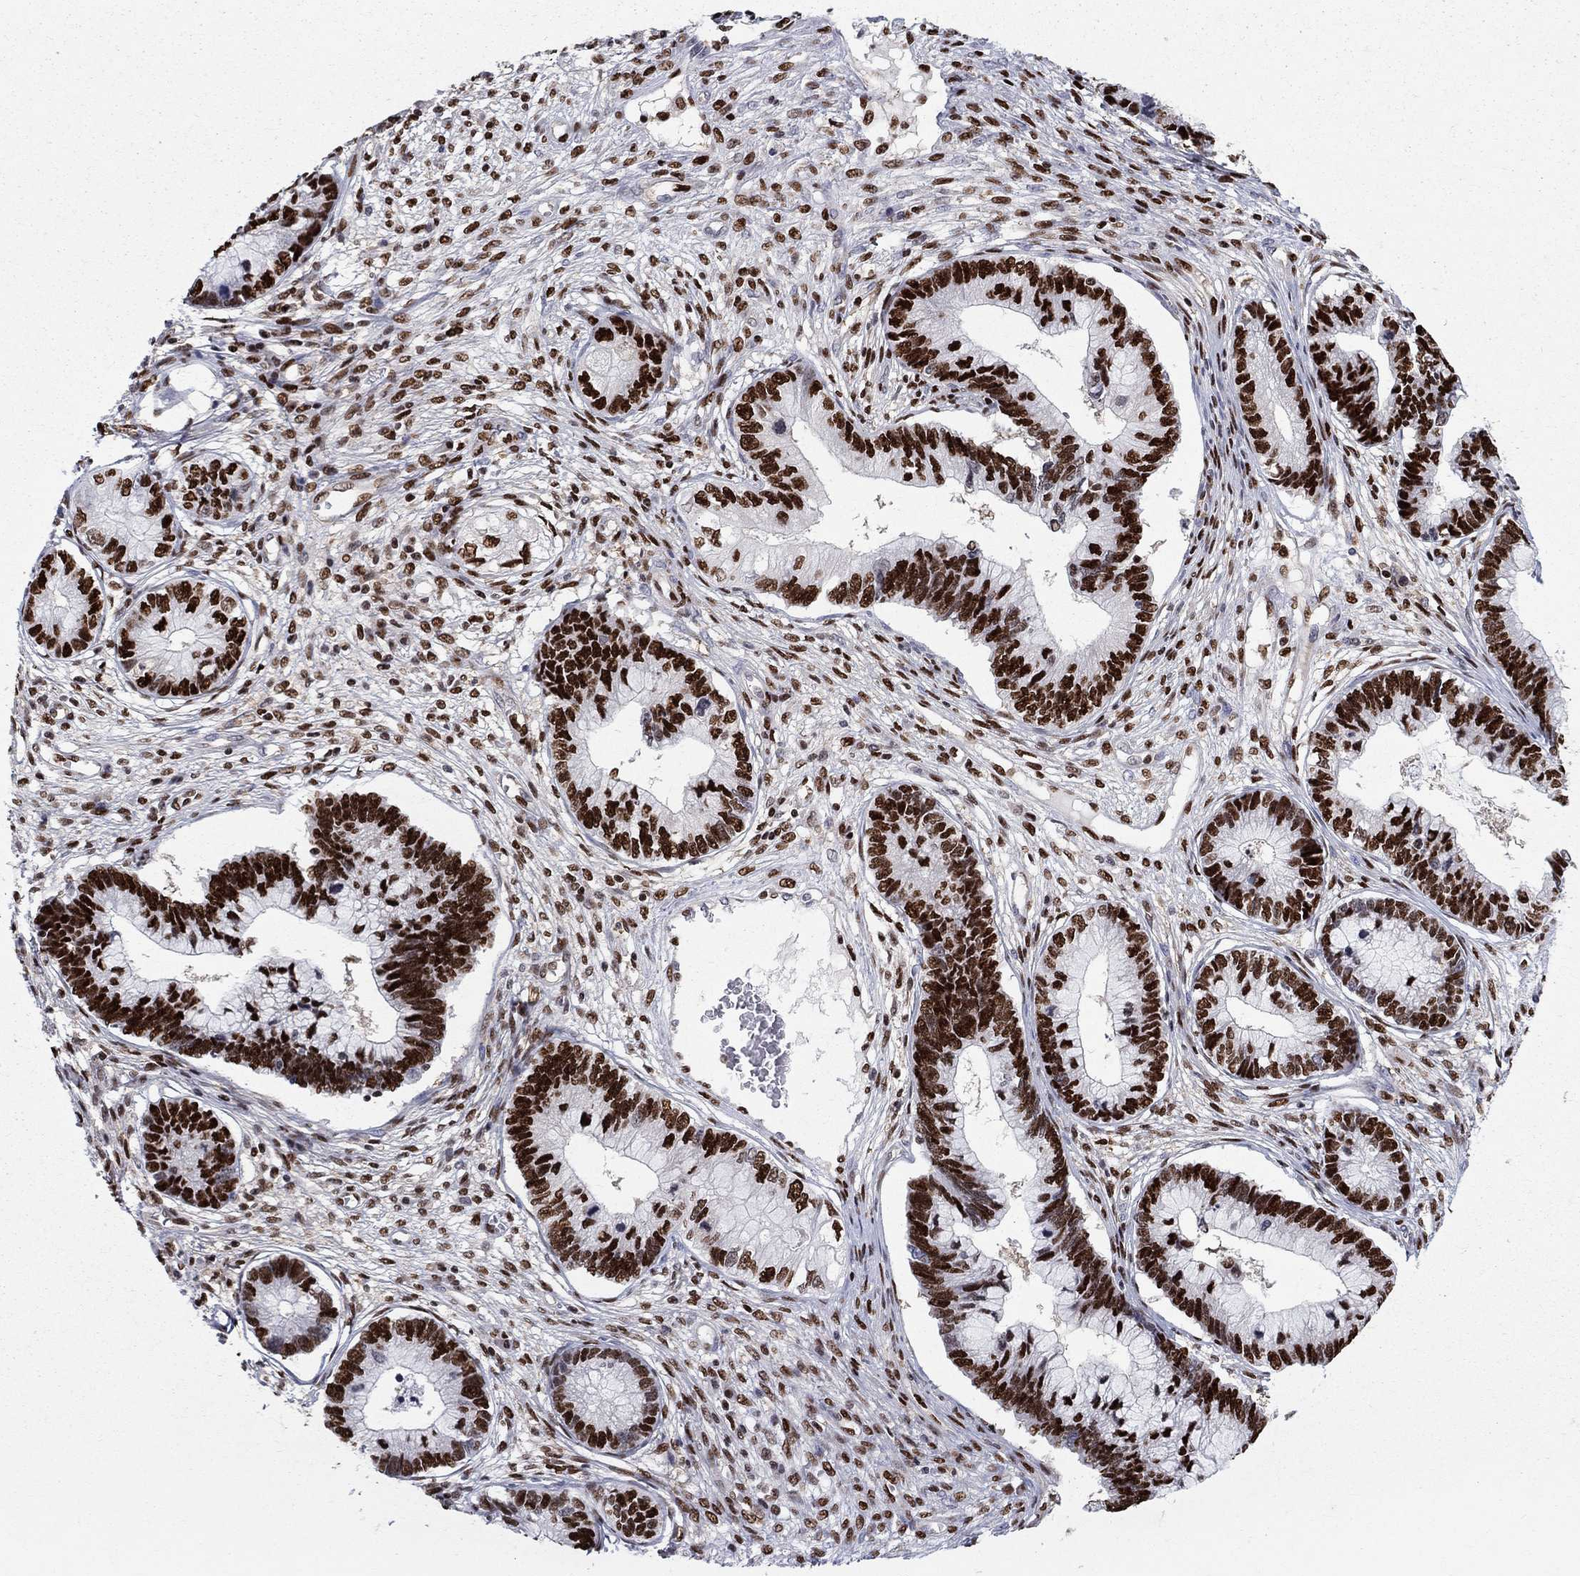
{"staining": {"intensity": "strong", "quantity": ">75%", "location": "nuclear"}, "tissue": "cervical cancer", "cell_type": "Tumor cells", "image_type": "cancer", "snomed": [{"axis": "morphology", "description": "Adenocarcinoma, NOS"}, {"axis": "topography", "description": "Cervix"}], "caption": "This photomicrograph reveals immunohistochemistry (IHC) staining of human adenocarcinoma (cervical), with high strong nuclear positivity in about >75% of tumor cells.", "gene": "ZNHIT3", "patient": {"sex": "female", "age": 44}}